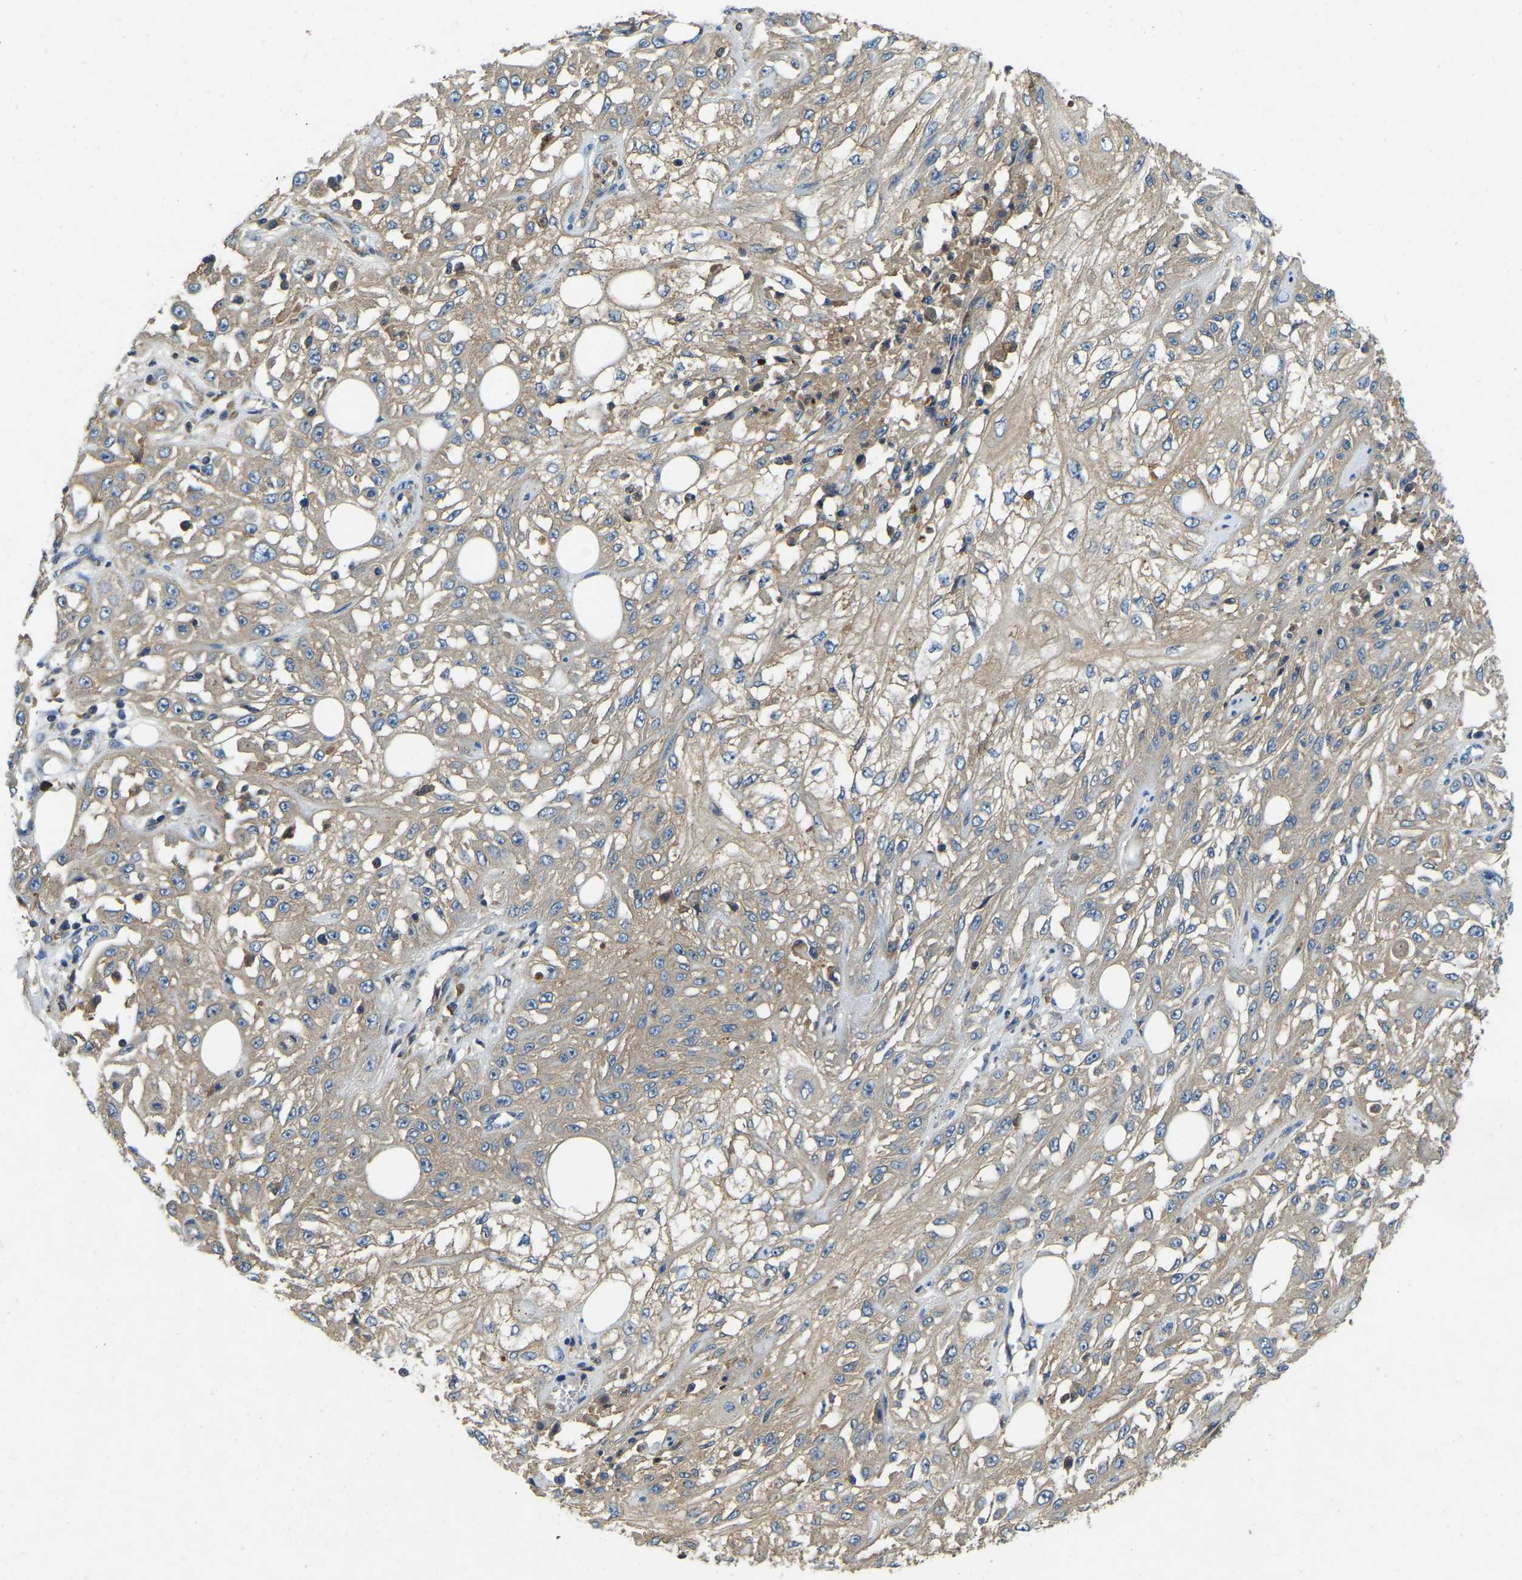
{"staining": {"intensity": "weak", "quantity": "25%-75%", "location": "cytoplasmic/membranous"}, "tissue": "skin cancer", "cell_type": "Tumor cells", "image_type": "cancer", "snomed": [{"axis": "morphology", "description": "Squamous cell carcinoma, NOS"}, {"axis": "morphology", "description": "Squamous cell carcinoma, metastatic, NOS"}, {"axis": "topography", "description": "Skin"}, {"axis": "topography", "description": "Lymph node"}], "caption": "High-power microscopy captured an immunohistochemistry (IHC) photomicrograph of squamous cell carcinoma (skin), revealing weak cytoplasmic/membranous positivity in about 25%-75% of tumor cells.", "gene": "ATP8B1", "patient": {"sex": "male", "age": 75}}